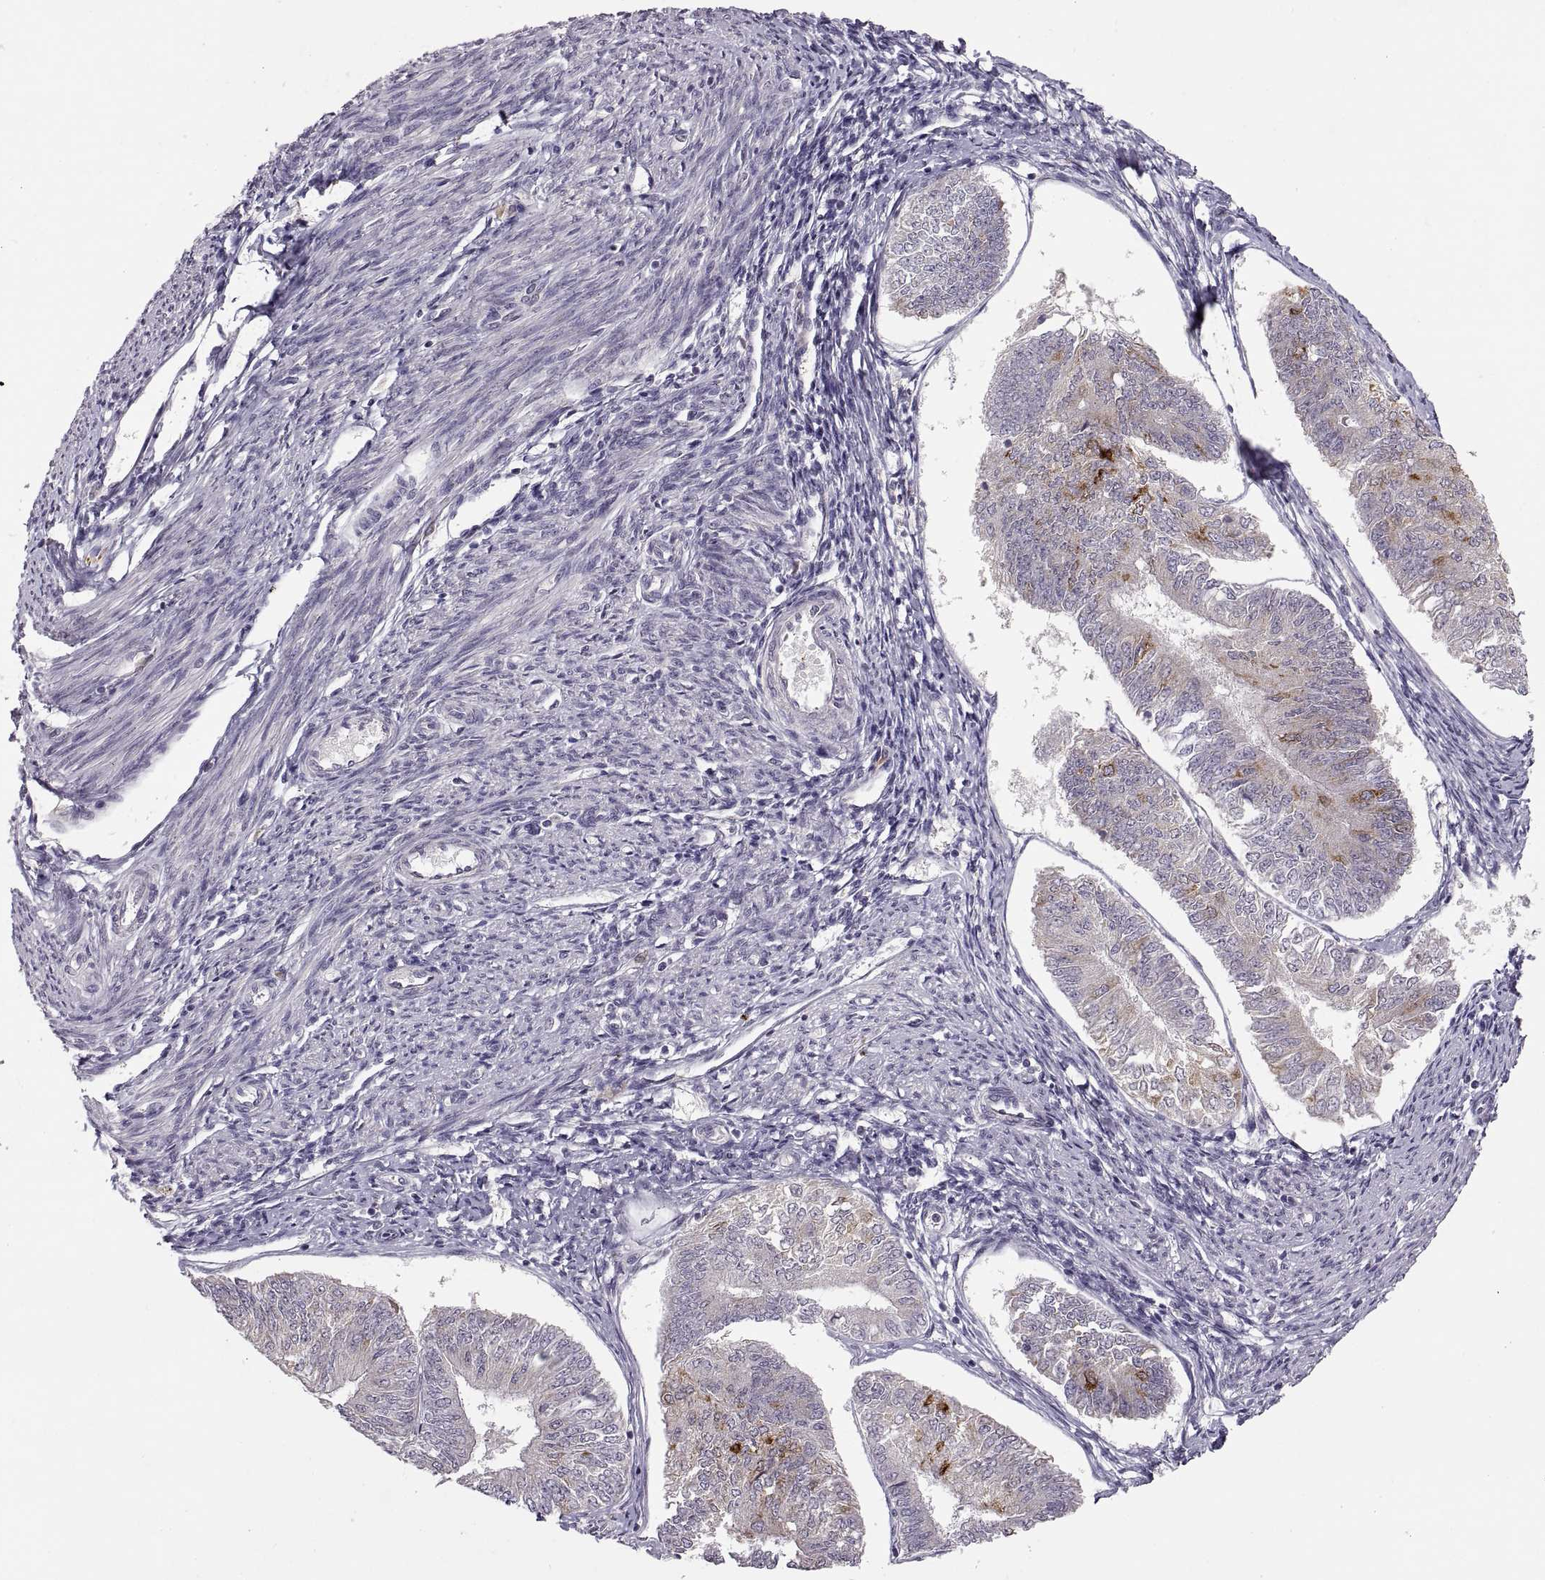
{"staining": {"intensity": "strong", "quantity": "<25%", "location": "cytoplasmic/membranous"}, "tissue": "endometrial cancer", "cell_type": "Tumor cells", "image_type": "cancer", "snomed": [{"axis": "morphology", "description": "Adenocarcinoma, NOS"}, {"axis": "topography", "description": "Endometrium"}], "caption": "Protein expression analysis of human endometrial cancer (adenocarcinoma) reveals strong cytoplasmic/membranous positivity in approximately <25% of tumor cells. (DAB (3,3'-diaminobenzidine) IHC with brightfield microscopy, high magnification).", "gene": "HMGCR", "patient": {"sex": "female", "age": 58}}